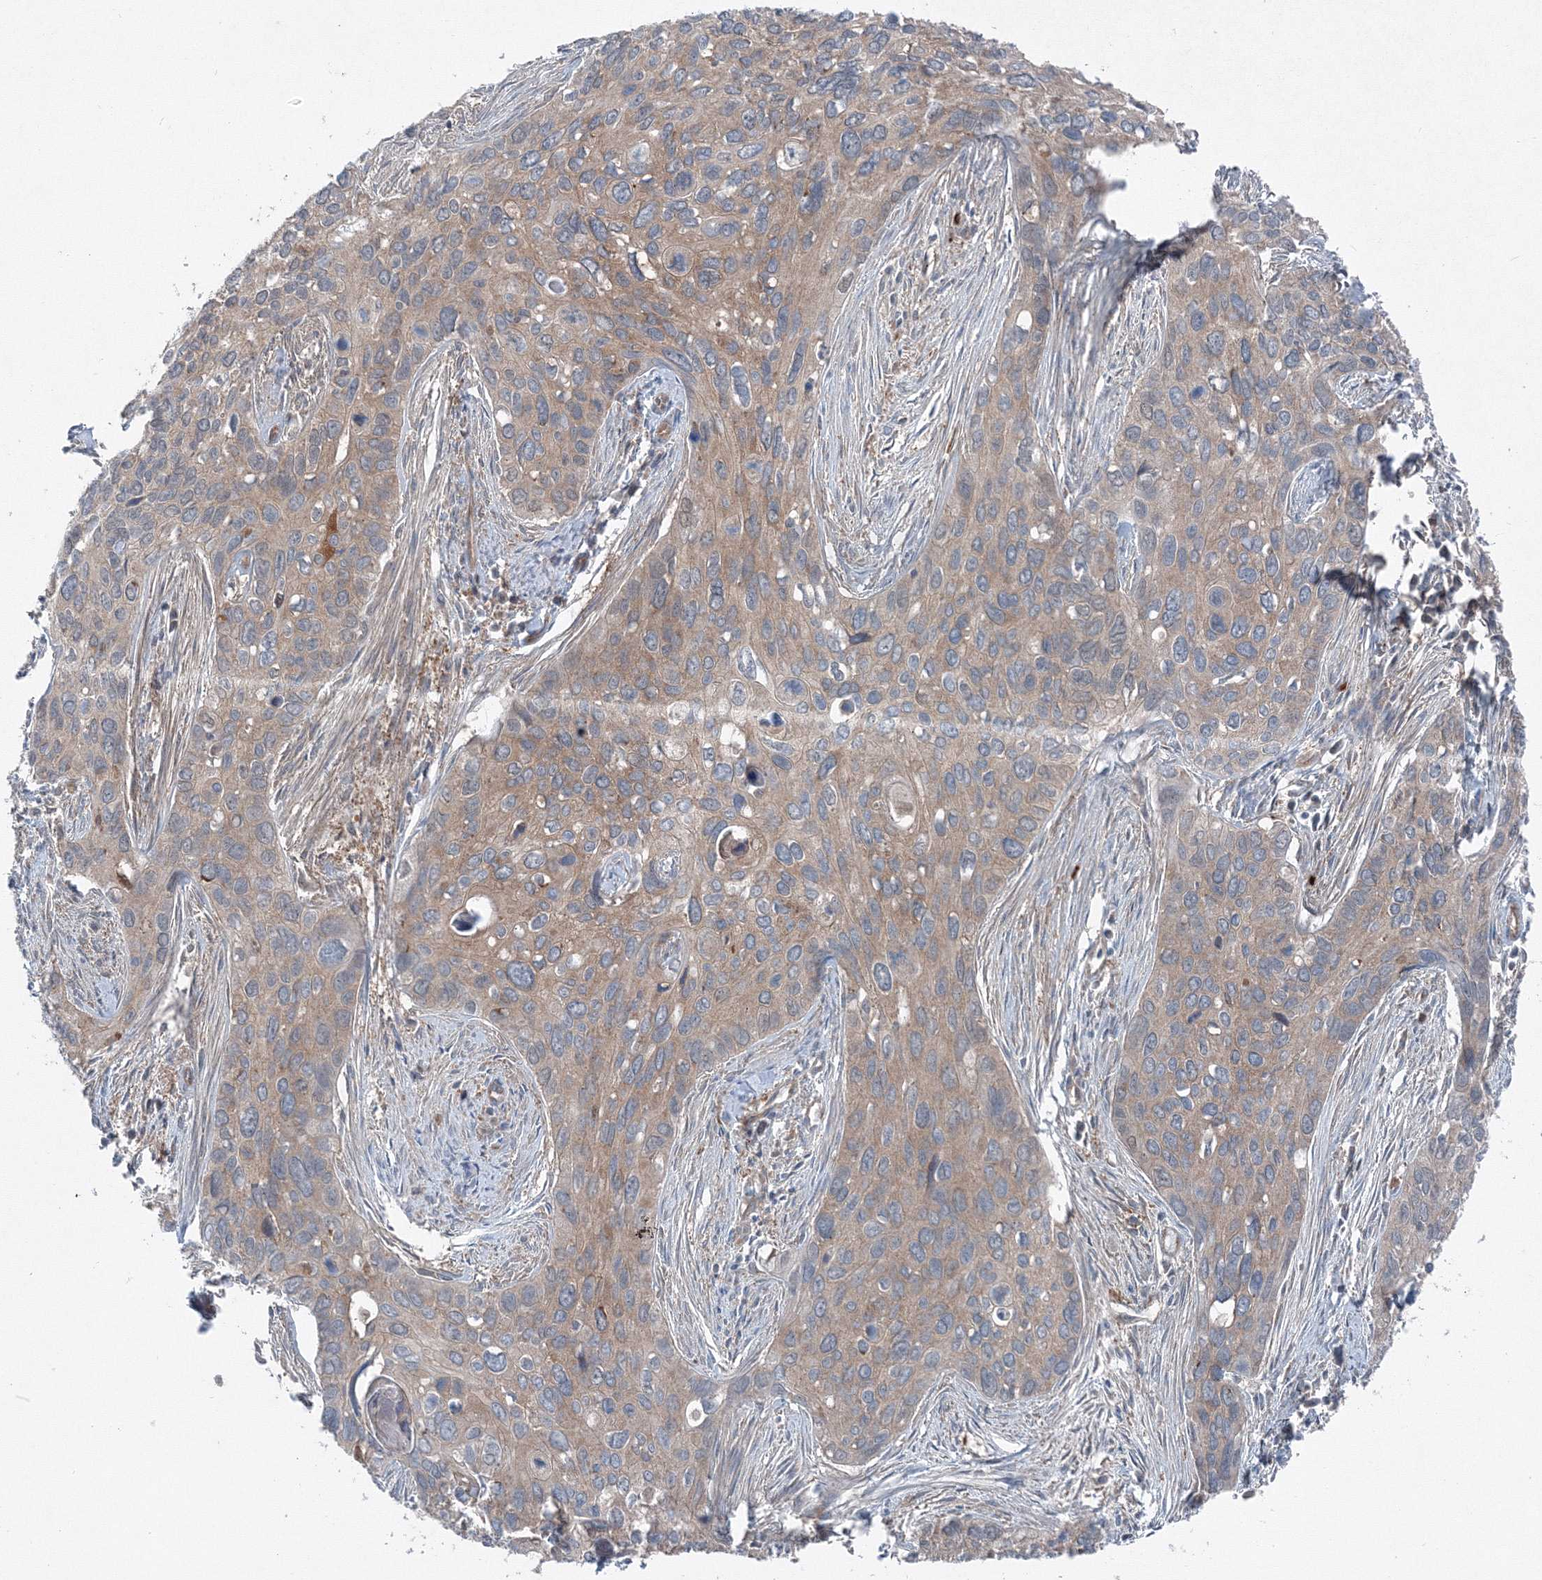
{"staining": {"intensity": "moderate", "quantity": "25%-75%", "location": "cytoplasmic/membranous"}, "tissue": "cervical cancer", "cell_type": "Tumor cells", "image_type": "cancer", "snomed": [{"axis": "morphology", "description": "Squamous cell carcinoma, NOS"}, {"axis": "topography", "description": "Cervix"}], "caption": "Tumor cells show medium levels of moderate cytoplasmic/membranous expression in approximately 25%-75% of cells in cervical cancer (squamous cell carcinoma).", "gene": "TPRKB", "patient": {"sex": "female", "age": 55}}